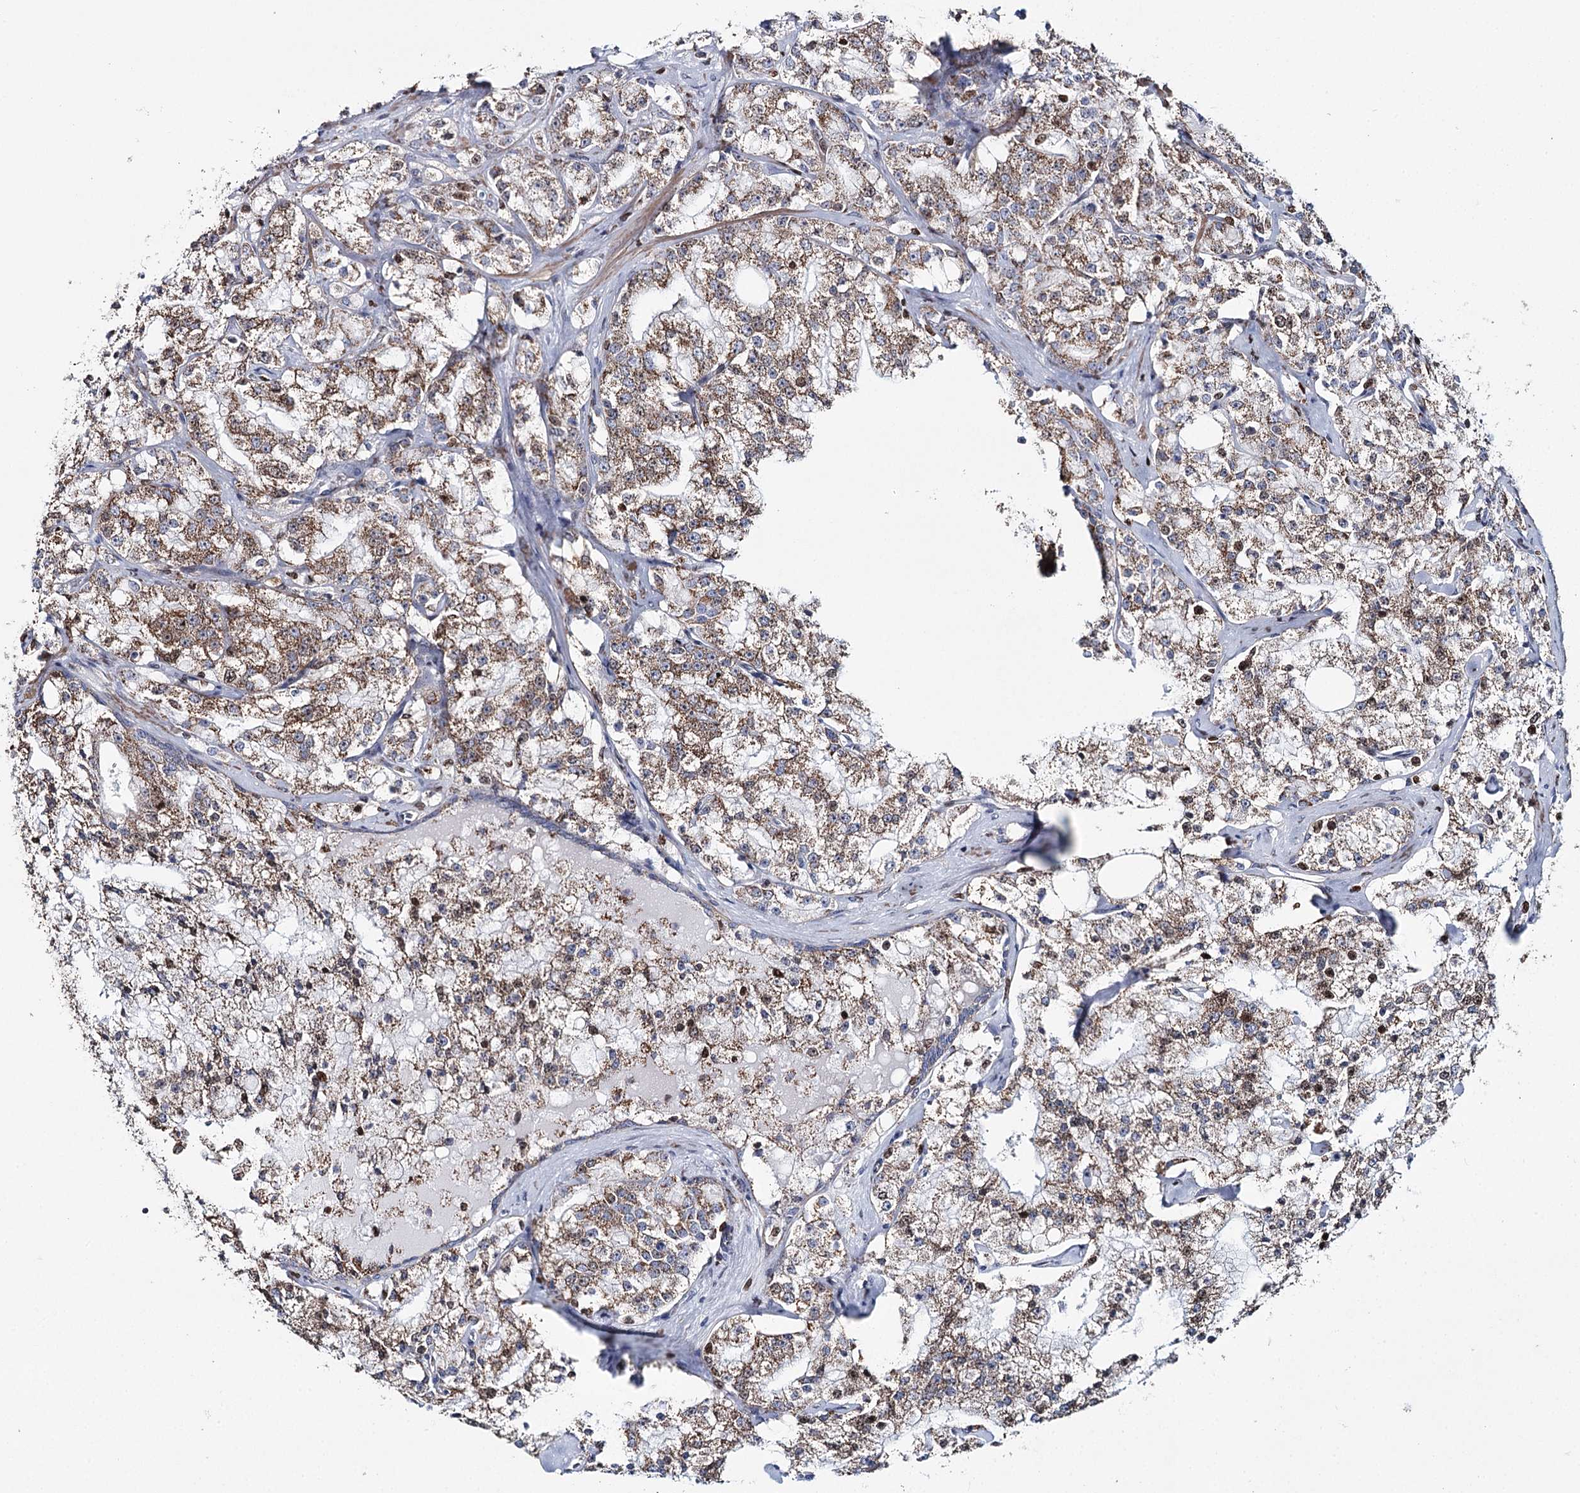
{"staining": {"intensity": "moderate", "quantity": "25%-75%", "location": "cytoplasmic/membranous"}, "tissue": "prostate cancer", "cell_type": "Tumor cells", "image_type": "cancer", "snomed": [{"axis": "morphology", "description": "Adenocarcinoma, High grade"}, {"axis": "topography", "description": "Prostate"}], "caption": "This is an image of immunohistochemistry (IHC) staining of prostate high-grade adenocarcinoma, which shows moderate expression in the cytoplasmic/membranous of tumor cells.", "gene": "PDHX", "patient": {"sex": "male", "age": 64}}